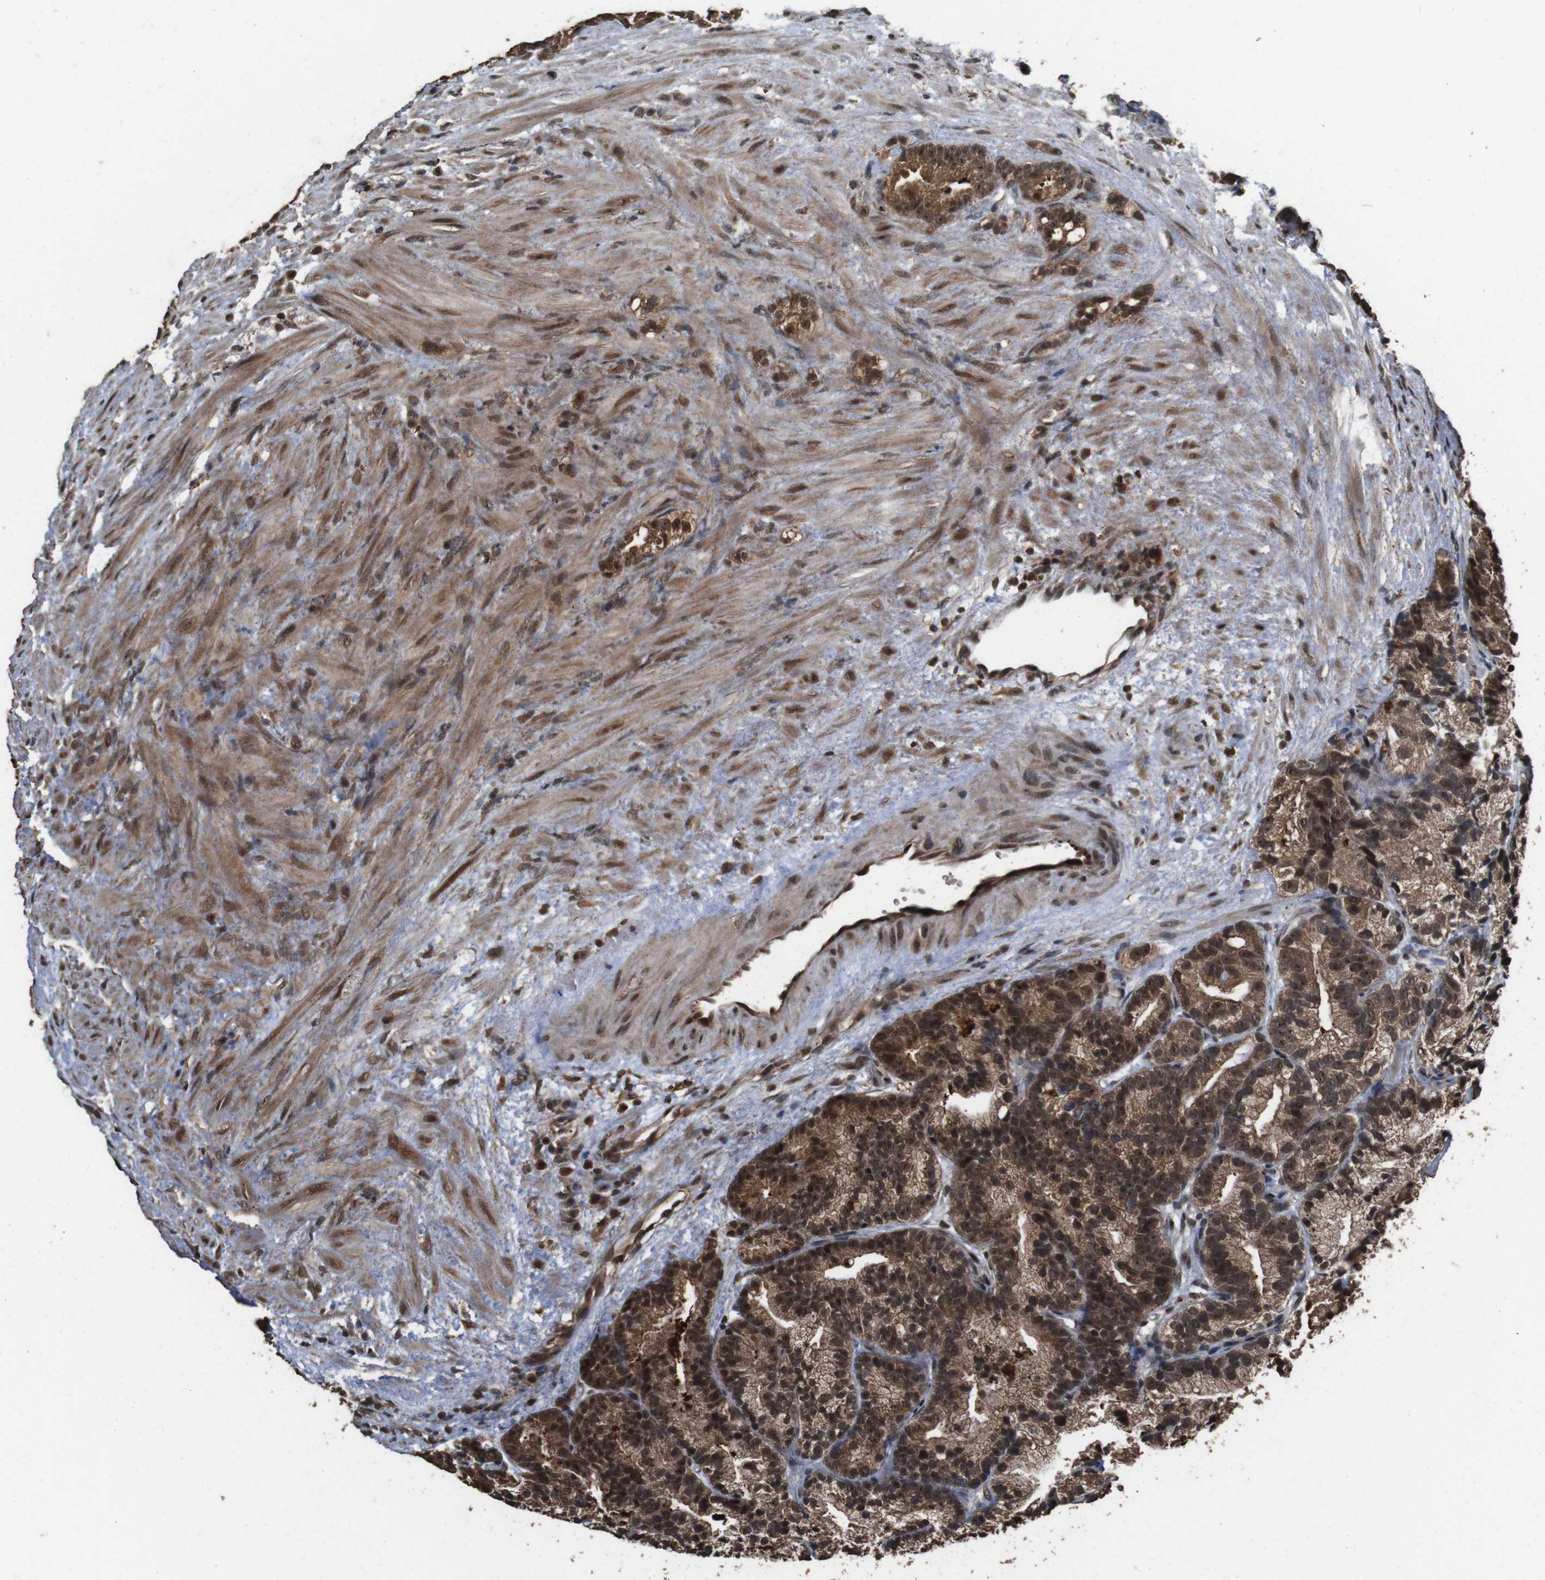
{"staining": {"intensity": "strong", "quantity": ">75%", "location": "cytoplasmic/membranous,nuclear"}, "tissue": "prostate cancer", "cell_type": "Tumor cells", "image_type": "cancer", "snomed": [{"axis": "morphology", "description": "Adenocarcinoma, Low grade"}, {"axis": "topography", "description": "Prostate"}], "caption": "High-power microscopy captured an immunohistochemistry (IHC) micrograph of low-grade adenocarcinoma (prostate), revealing strong cytoplasmic/membranous and nuclear expression in approximately >75% of tumor cells. (IHC, brightfield microscopy, high magnification).", "gene": "RRAS2", "patient": {"sex": "male", "age": 89}}